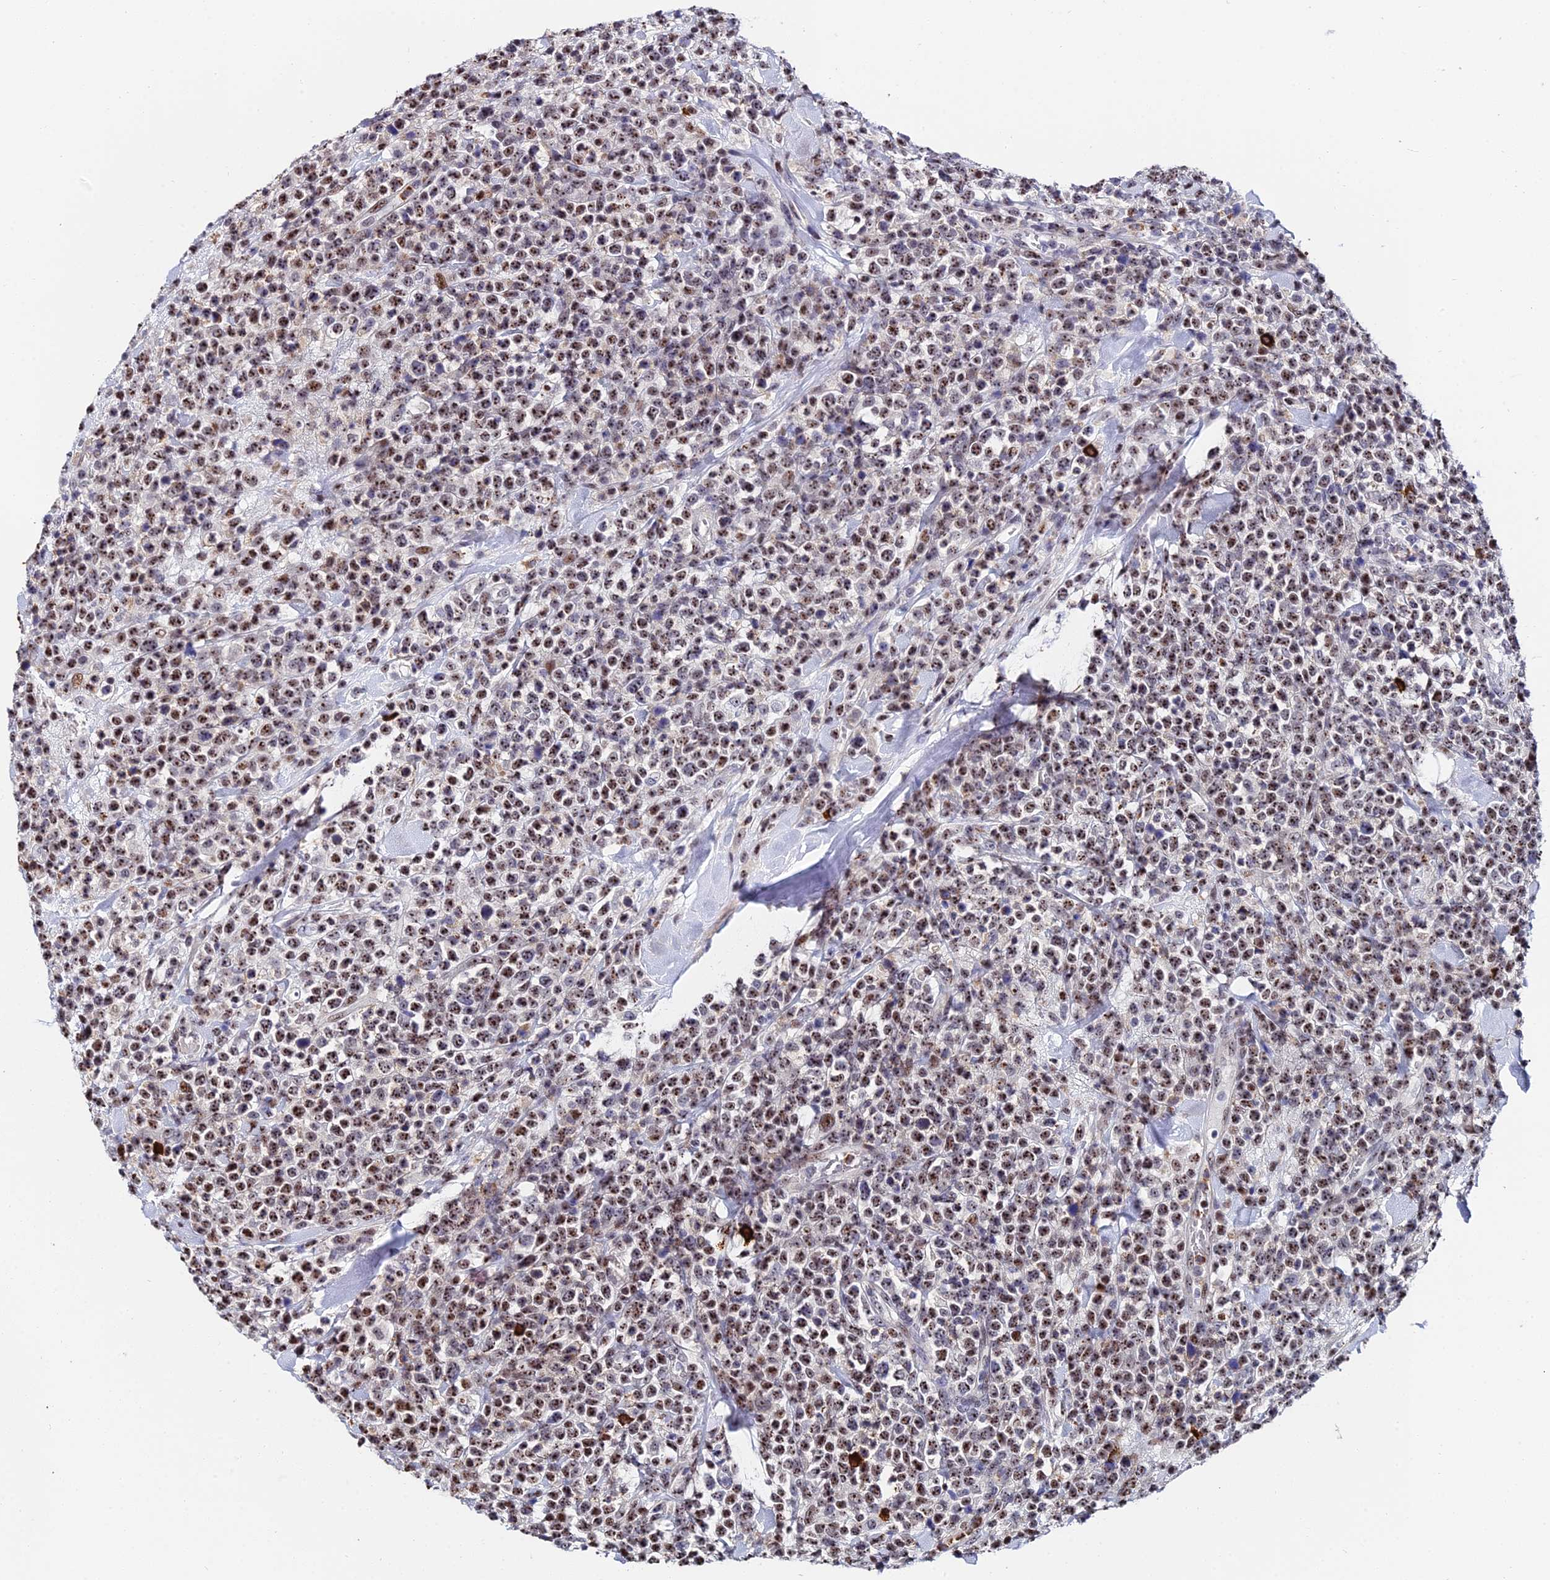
{"staining": {"intensity": "moderate", "quantity": ">75%", "location": "nuclear"}, "tissue": "lymphoma", "cell_type": "Tumor cells", "image_type": "cancer", "snomed": [{"axis": "morphology", "description": "Malignant lymphoma, non-Hodgkin's type, High grade"}, {"axis": "topography", "description": "Colon"}], "caption": "Brown immunohistochemical staining in high-grade malignant lymphoma, non-Hodgkin's type displays moderate nuclear staining in about >75% of tumor cells.", "gene": "TIFA", "patient": {"sex": "female", "age": 53}}